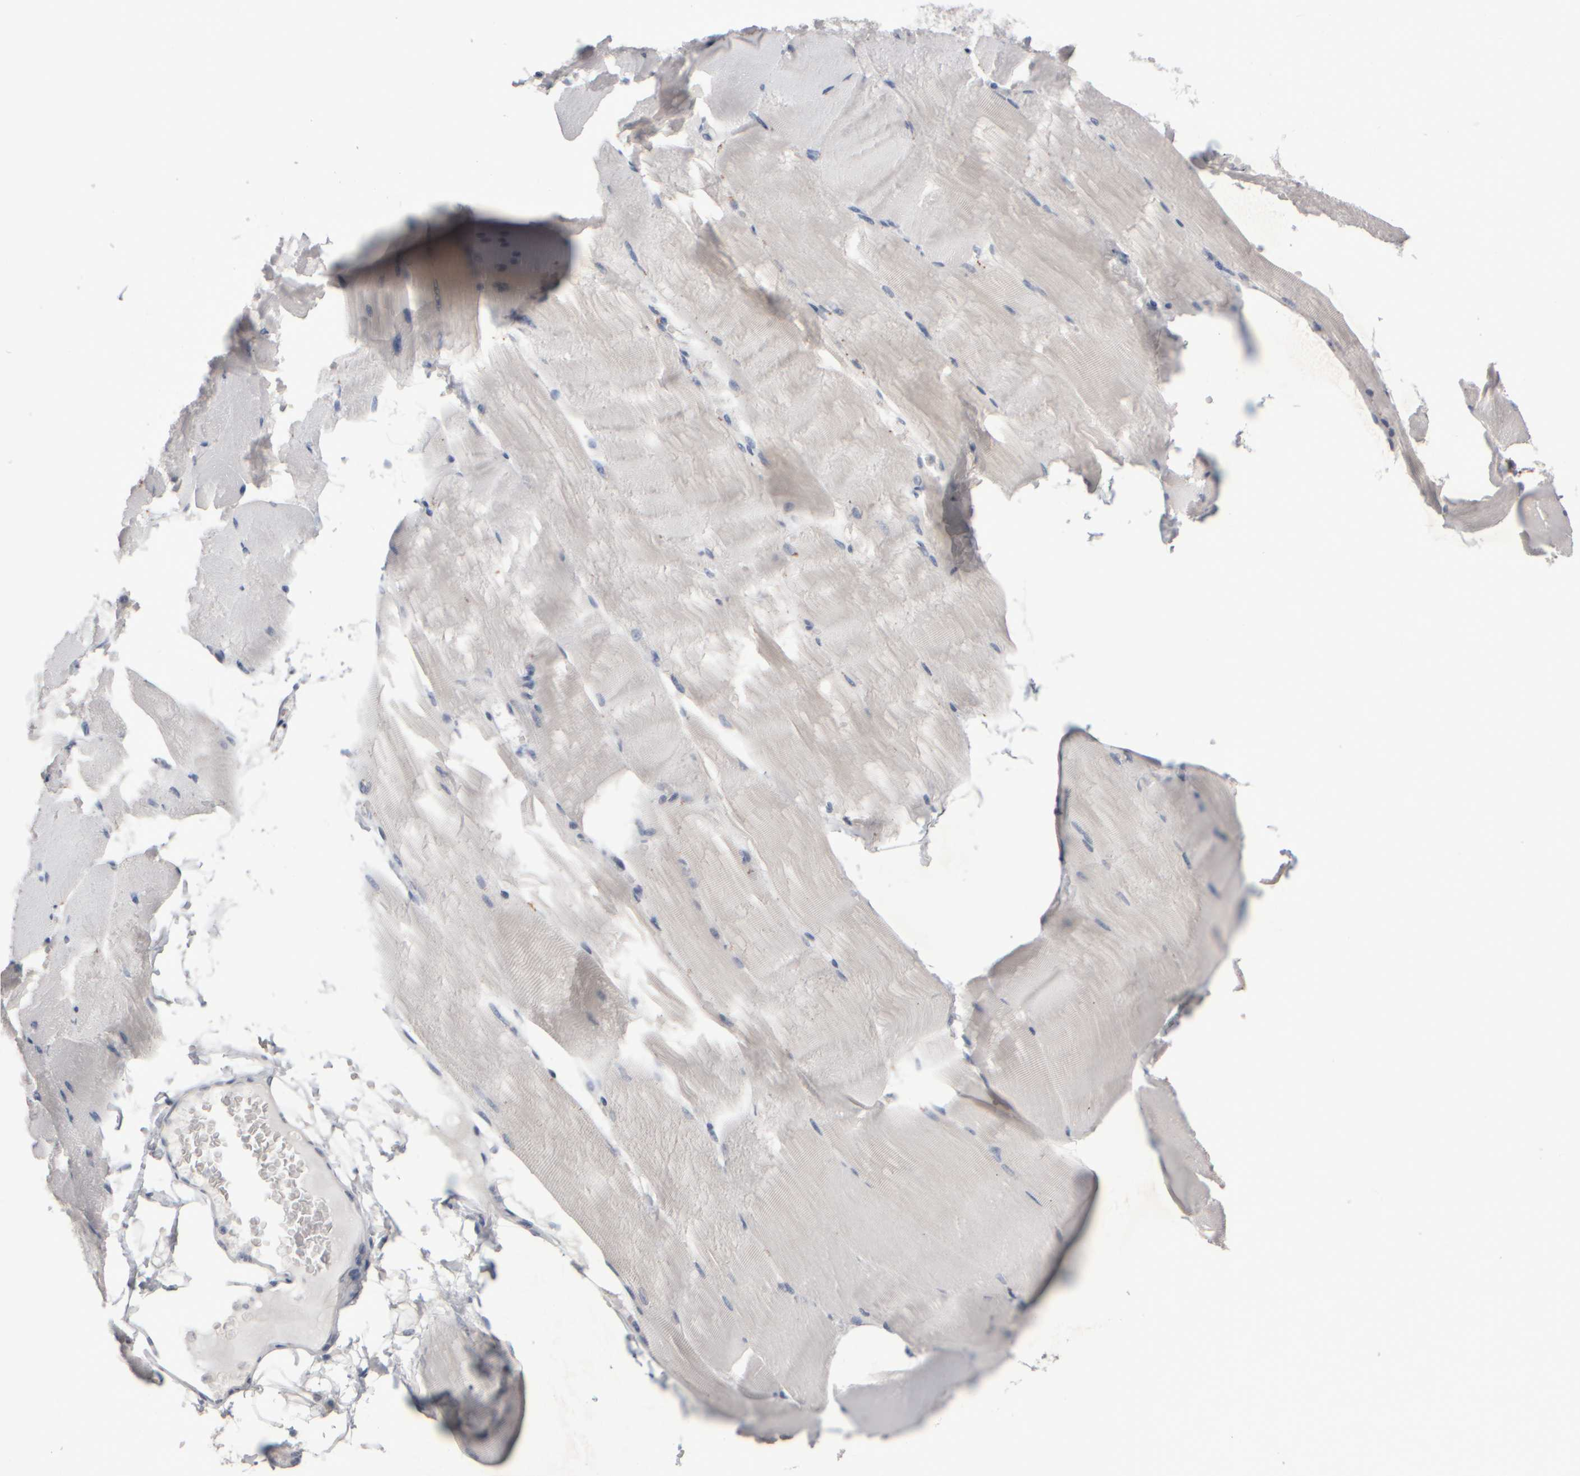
{"staining": {"intensity": "negative", "quantity": "none", "location": "none"}, "tissue": "skeletal muscle", "cell_type": "Myocytes", "image_type": "normal", "snomed": [{"axis": "morphology", "description": "Normal tissue, NOS"}, {"axis": "topography", "description": "Skeletal muscle"}, {"axis": "topography", "description": "Parathyroid gland"}], "caption": "Immunohistochemistry of benign skeletal muscle shows no staining in myocytes.", "gene": "EPHX2", "patient": {"sex": "female", "age": 37}}